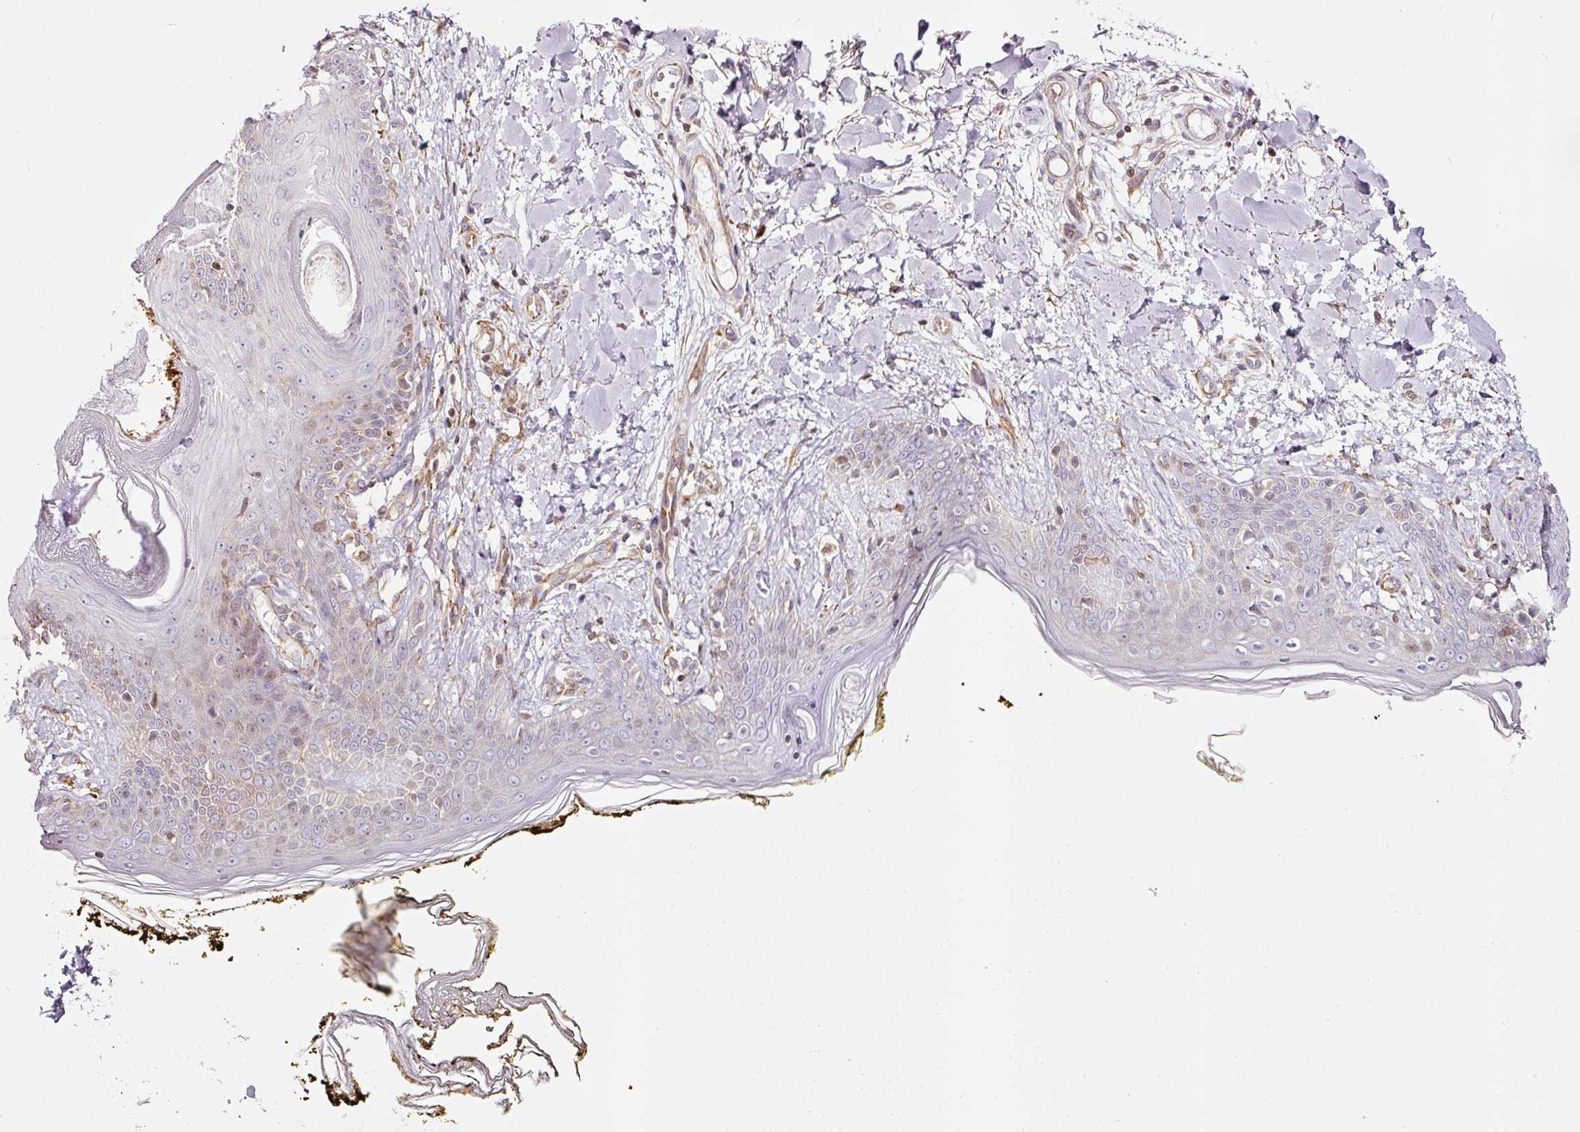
{"staining": {"intensity": "moderate", "quantity": ">75%", "location": "cytoplasmic/membranous"}, "tissue": "skin", "cell_type": "Fibroblasts", "image_type": "normal", "snomed": [{"axis": "morphology", "description": "Normal tissue, NOS"}, {"axis": "topography", "description": "Skin"}], "caption": "A high-resolution photomicrograph shows immunohistochemistry staining of normal skin, which reveals moderate cytoplasmic/membranous expression in about >75% of fibroblasts.", "gene": "SCNM1", "patient": {"sex": "female", "age": 34}}